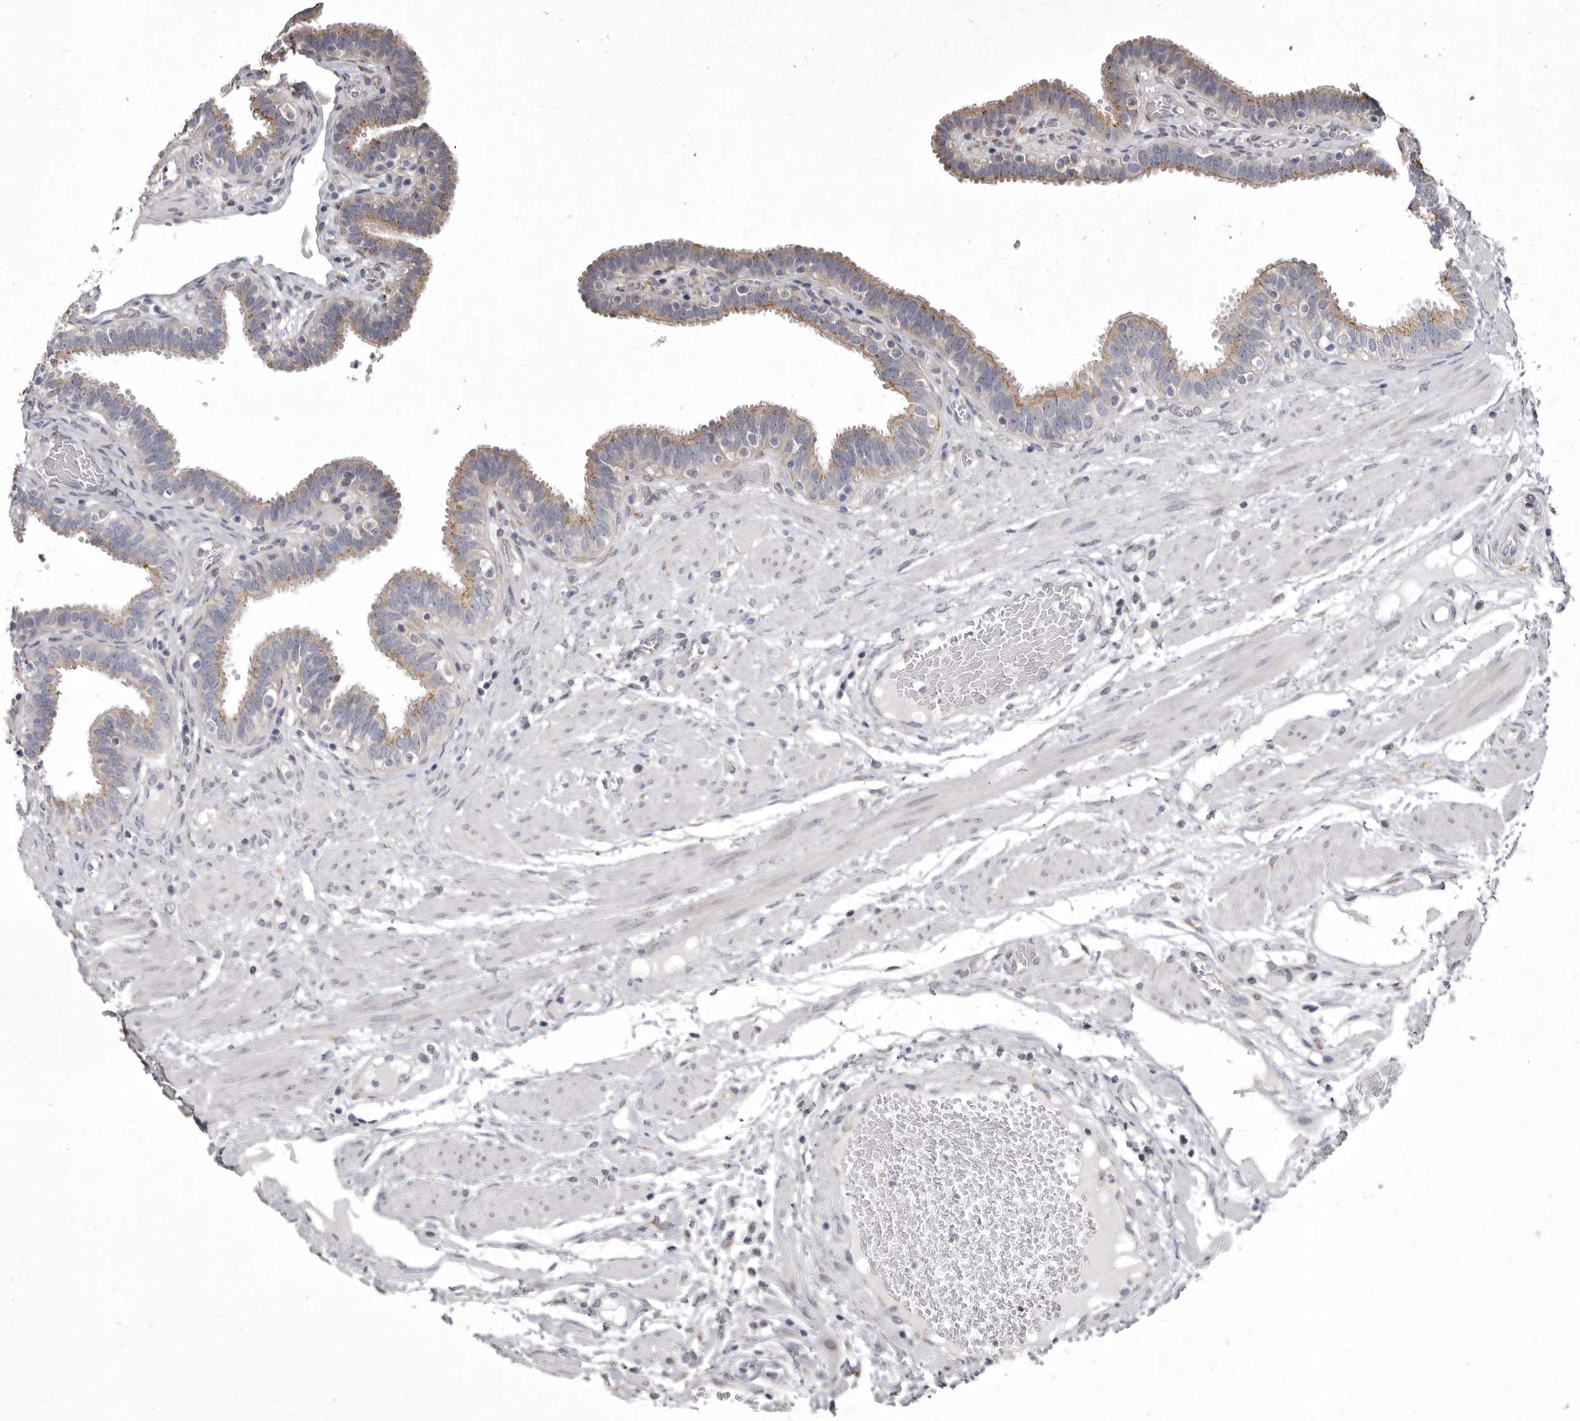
{"staining": {"intensity": "weak", "quantity": ">75%", "location": "cytoplasmic/membranous"}, "tissue": "fallopian tube", "cell_type": "Glandular cells", "image_type": "normal", "snomed": [{"axis": "morphology", "description": "Normal tissue, NOS"}, {"axis": "topography", "description": "Fallopian tube"}, {"axis": "topography", "description": "Placenta"}], "caption": "This image exhibits immunohistochemistry staining of unremarkable fallopian tube, with low weak cytoplasmic/membranous expression in about >75% of glandular cells.", "gene": "P2RX6", "patient": {"sex": "female", "age": 32}}